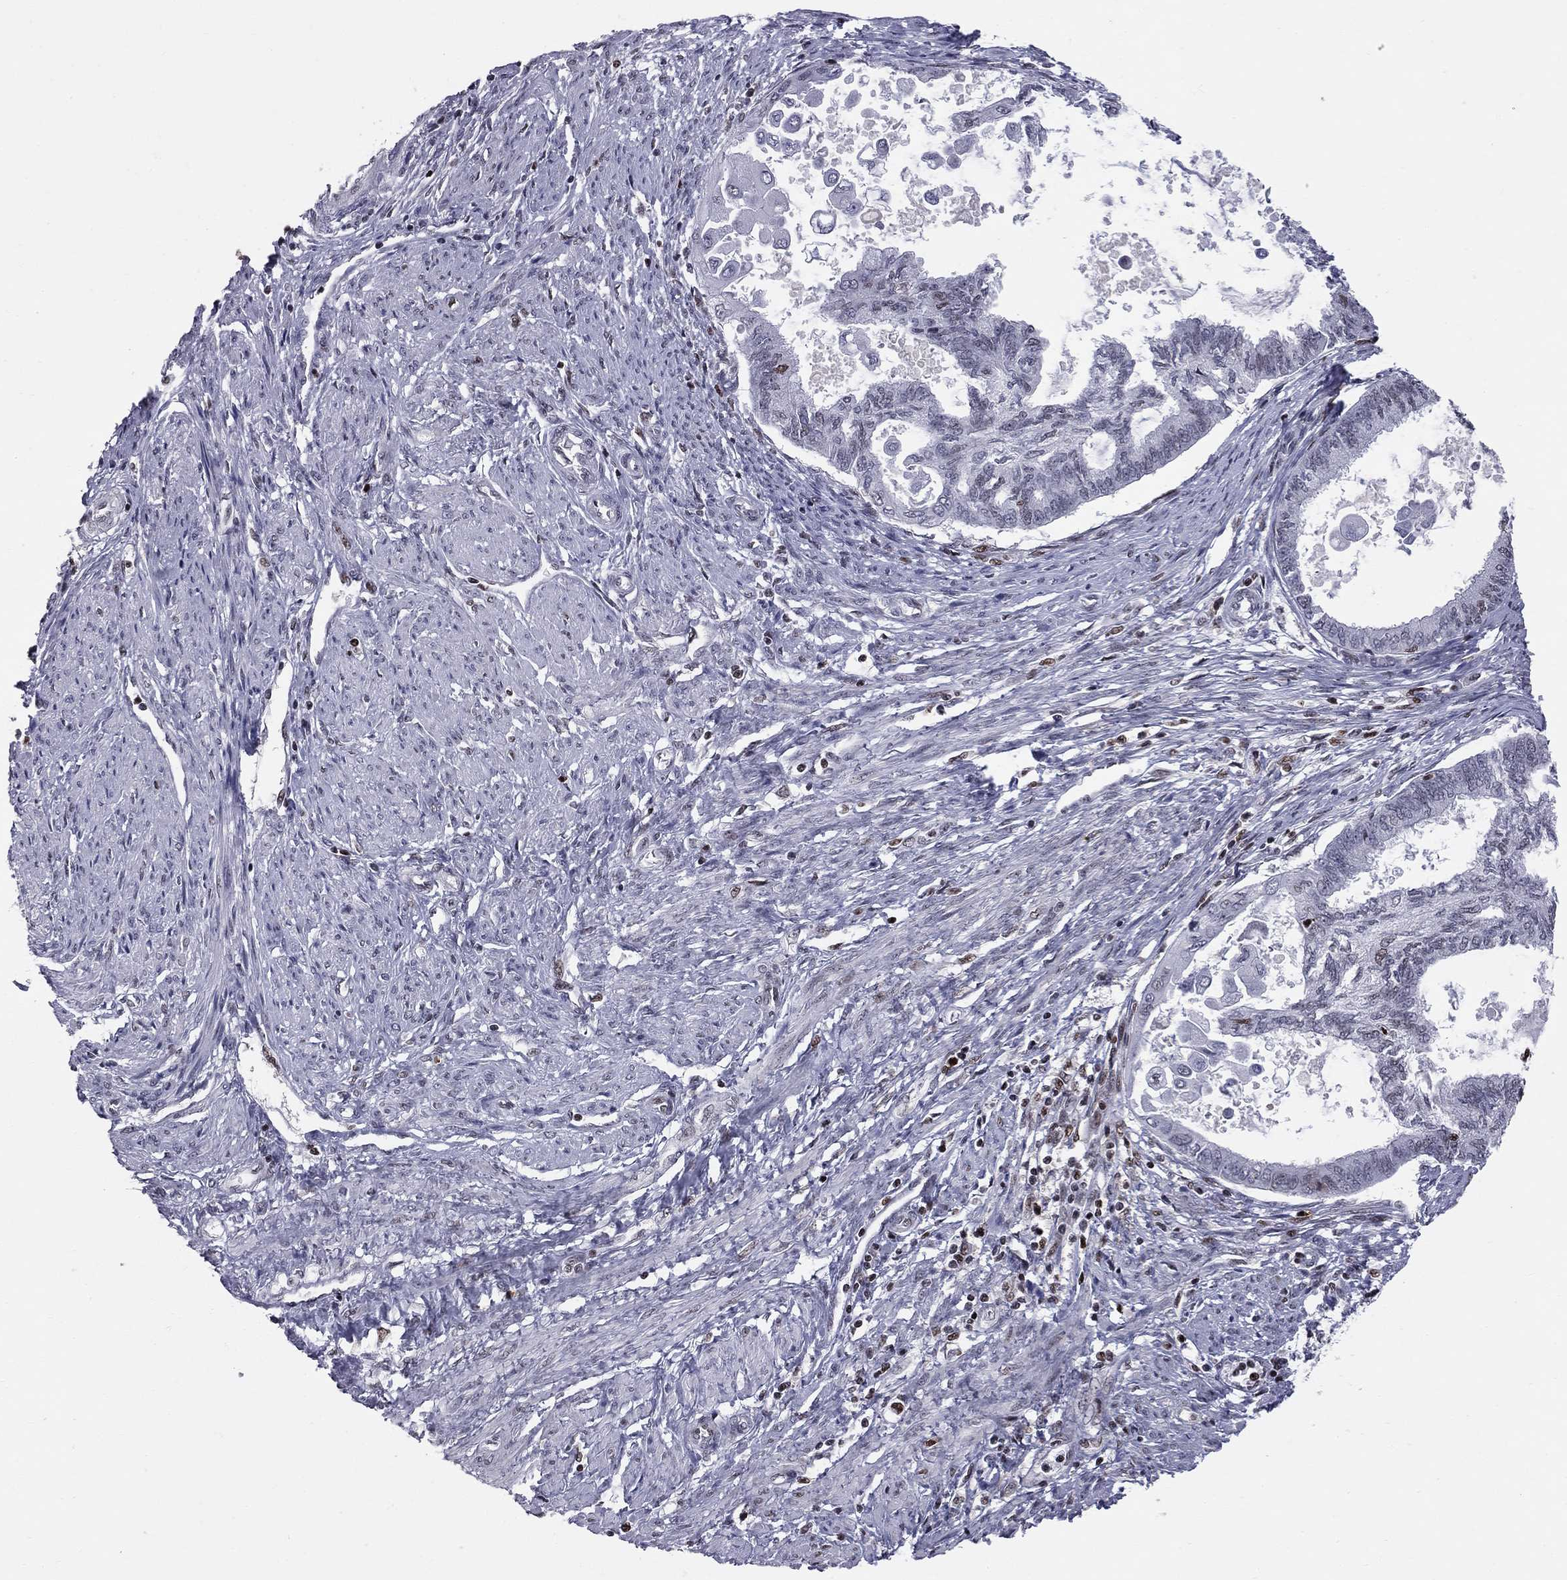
{"staining": {"intensity": "negative", "quantity": "none", "location": "none"}, "tissue": "endometrial cancer", "cell_type": "Tumor cells", "image_type": "cancer", "snomed": [{"axis": "morphology", "description": "Adenocarcinoma, NOS"}, {"axis": "topography", "description": "Endometrium"}], "caption": "Immunohistochemical staining of endometrial cancer shows no significant expression in tumor cells. (IHC, brightfield microscopy, high magnification).", "gene": "RNASEH2C", "patient": {"sex": "female", "age": 86}}